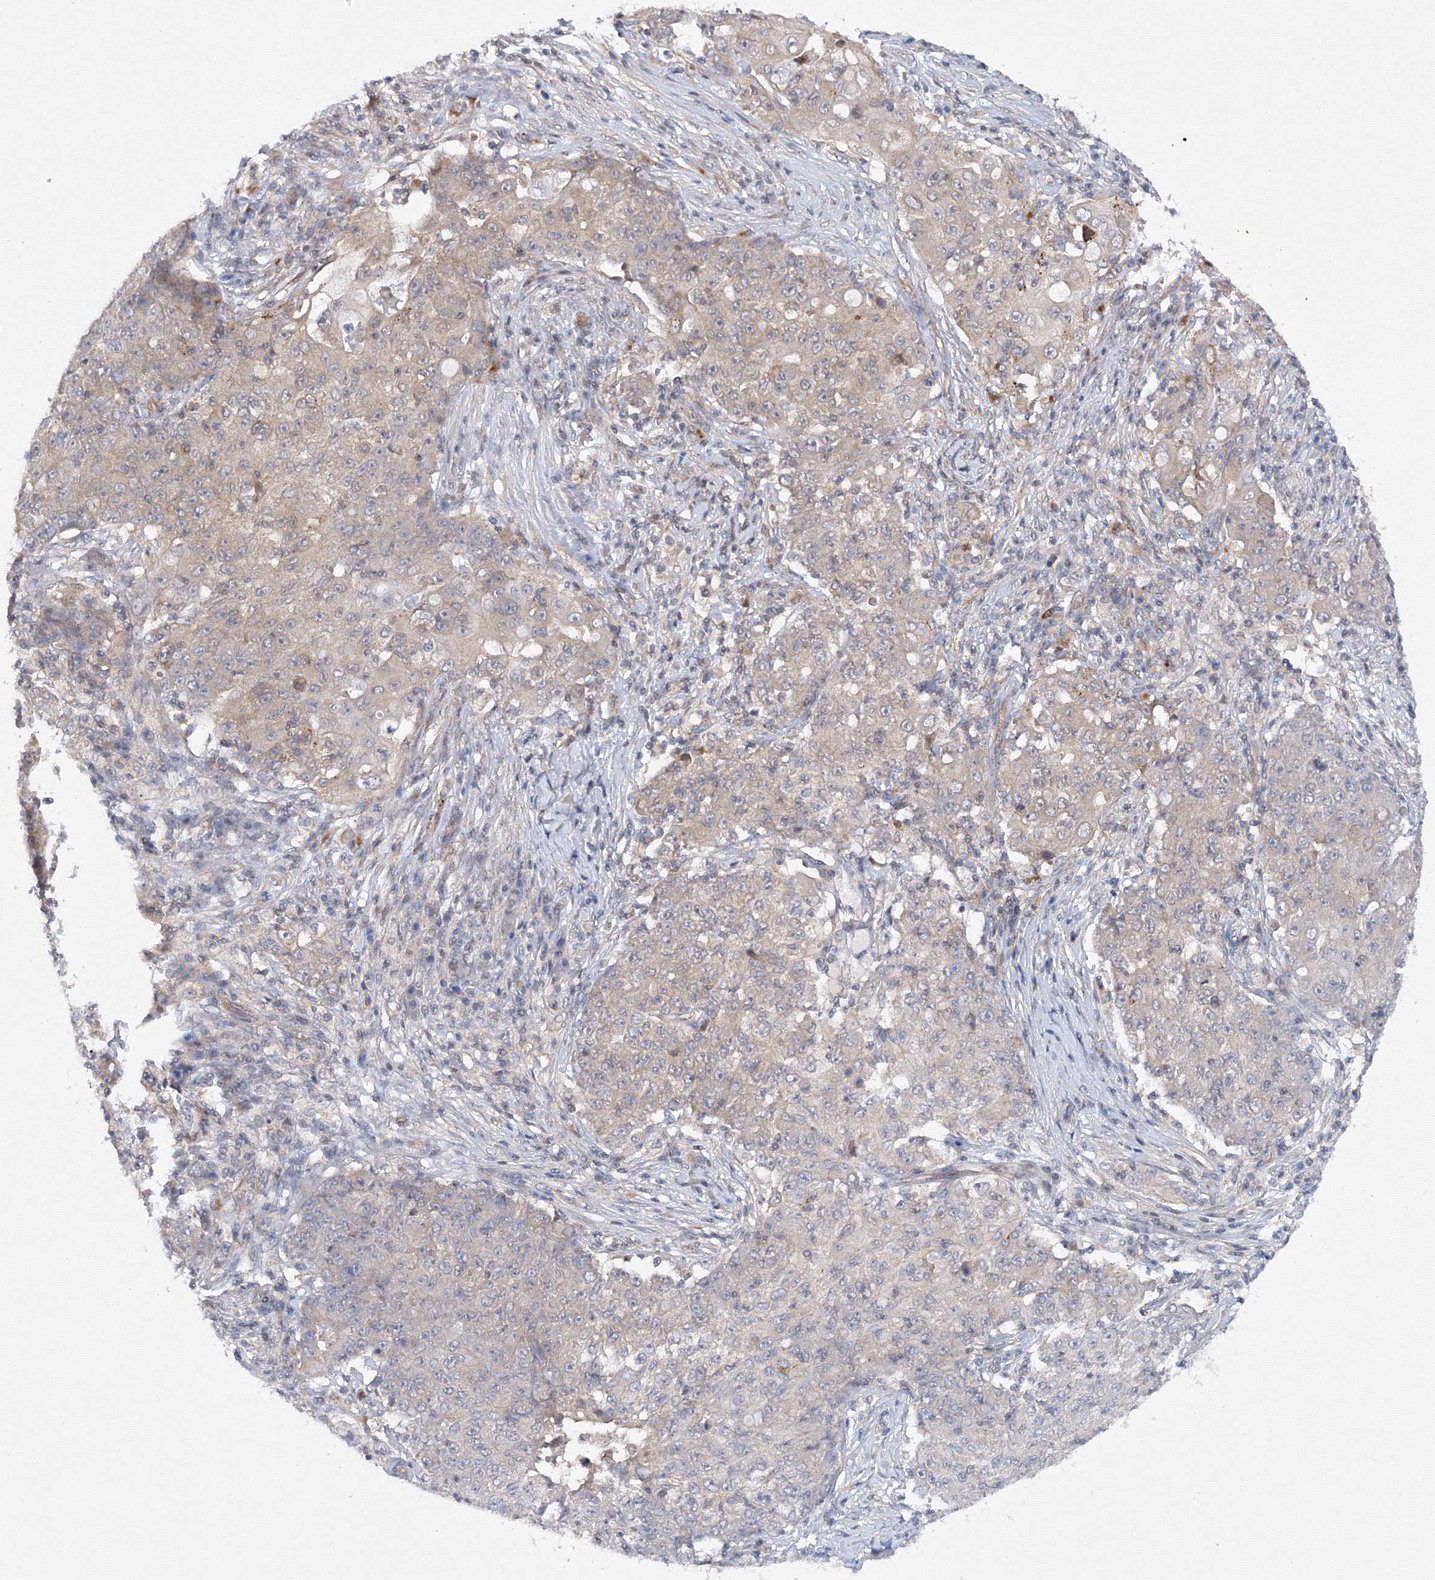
{"staining": {"intensity": "negative", "quantity": "none", "location": "none"}, "tissue": "ovarian cancer", "cell_type": "Tumor cells", "image_type": "cancer", "snomed": [{"axis": "morphology", "description": "Carcinoma, endometroid"}, {"axis": "topography", "description": "Ovary"}], "caption": "This is an immunohistochemistry photomicrograph of human ovarian endometroid carcinoma. There is no expression in tumor cells.", "gene": "DCTD", "patient": {"sex": "female", "age": 42}}